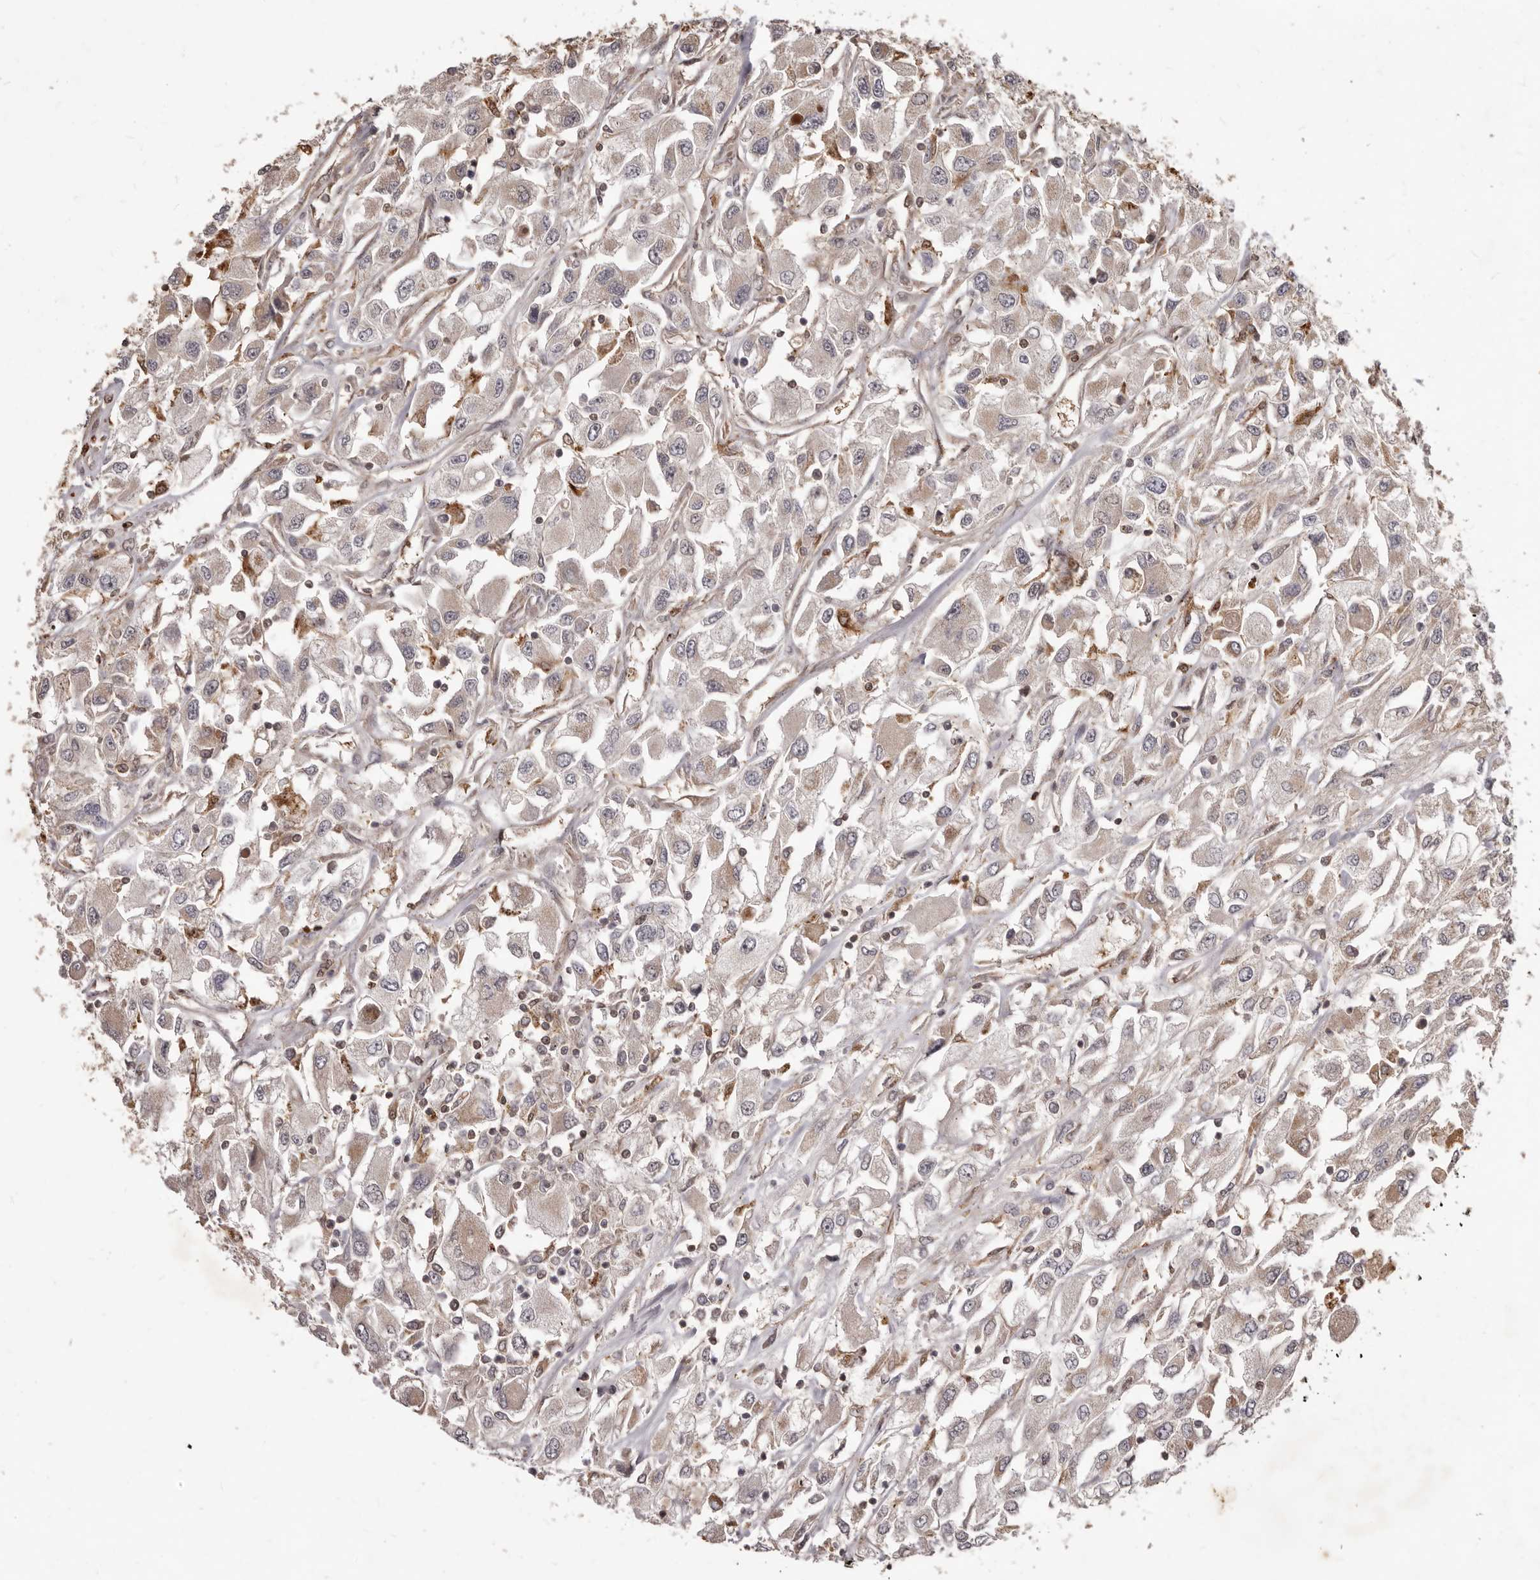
{"staining": {"intensity": "weak", "quantity": "<25%", "location": "cytoplasmic/membranous"}, "tissue": "renal cancer", "cell_type": "Tumor cells", "image_type": "cancer", "snomed": [{"axis": "morphology", "description": "Adenocarcinoma, NOS"}, {"axis": "topography", "description": "Kidney"}], "caption": "Tumor cells show no significant positivity in renal adenocarcinoma.", "gene": "MTO1", "patient": {"sex": "female", "age": 52}}